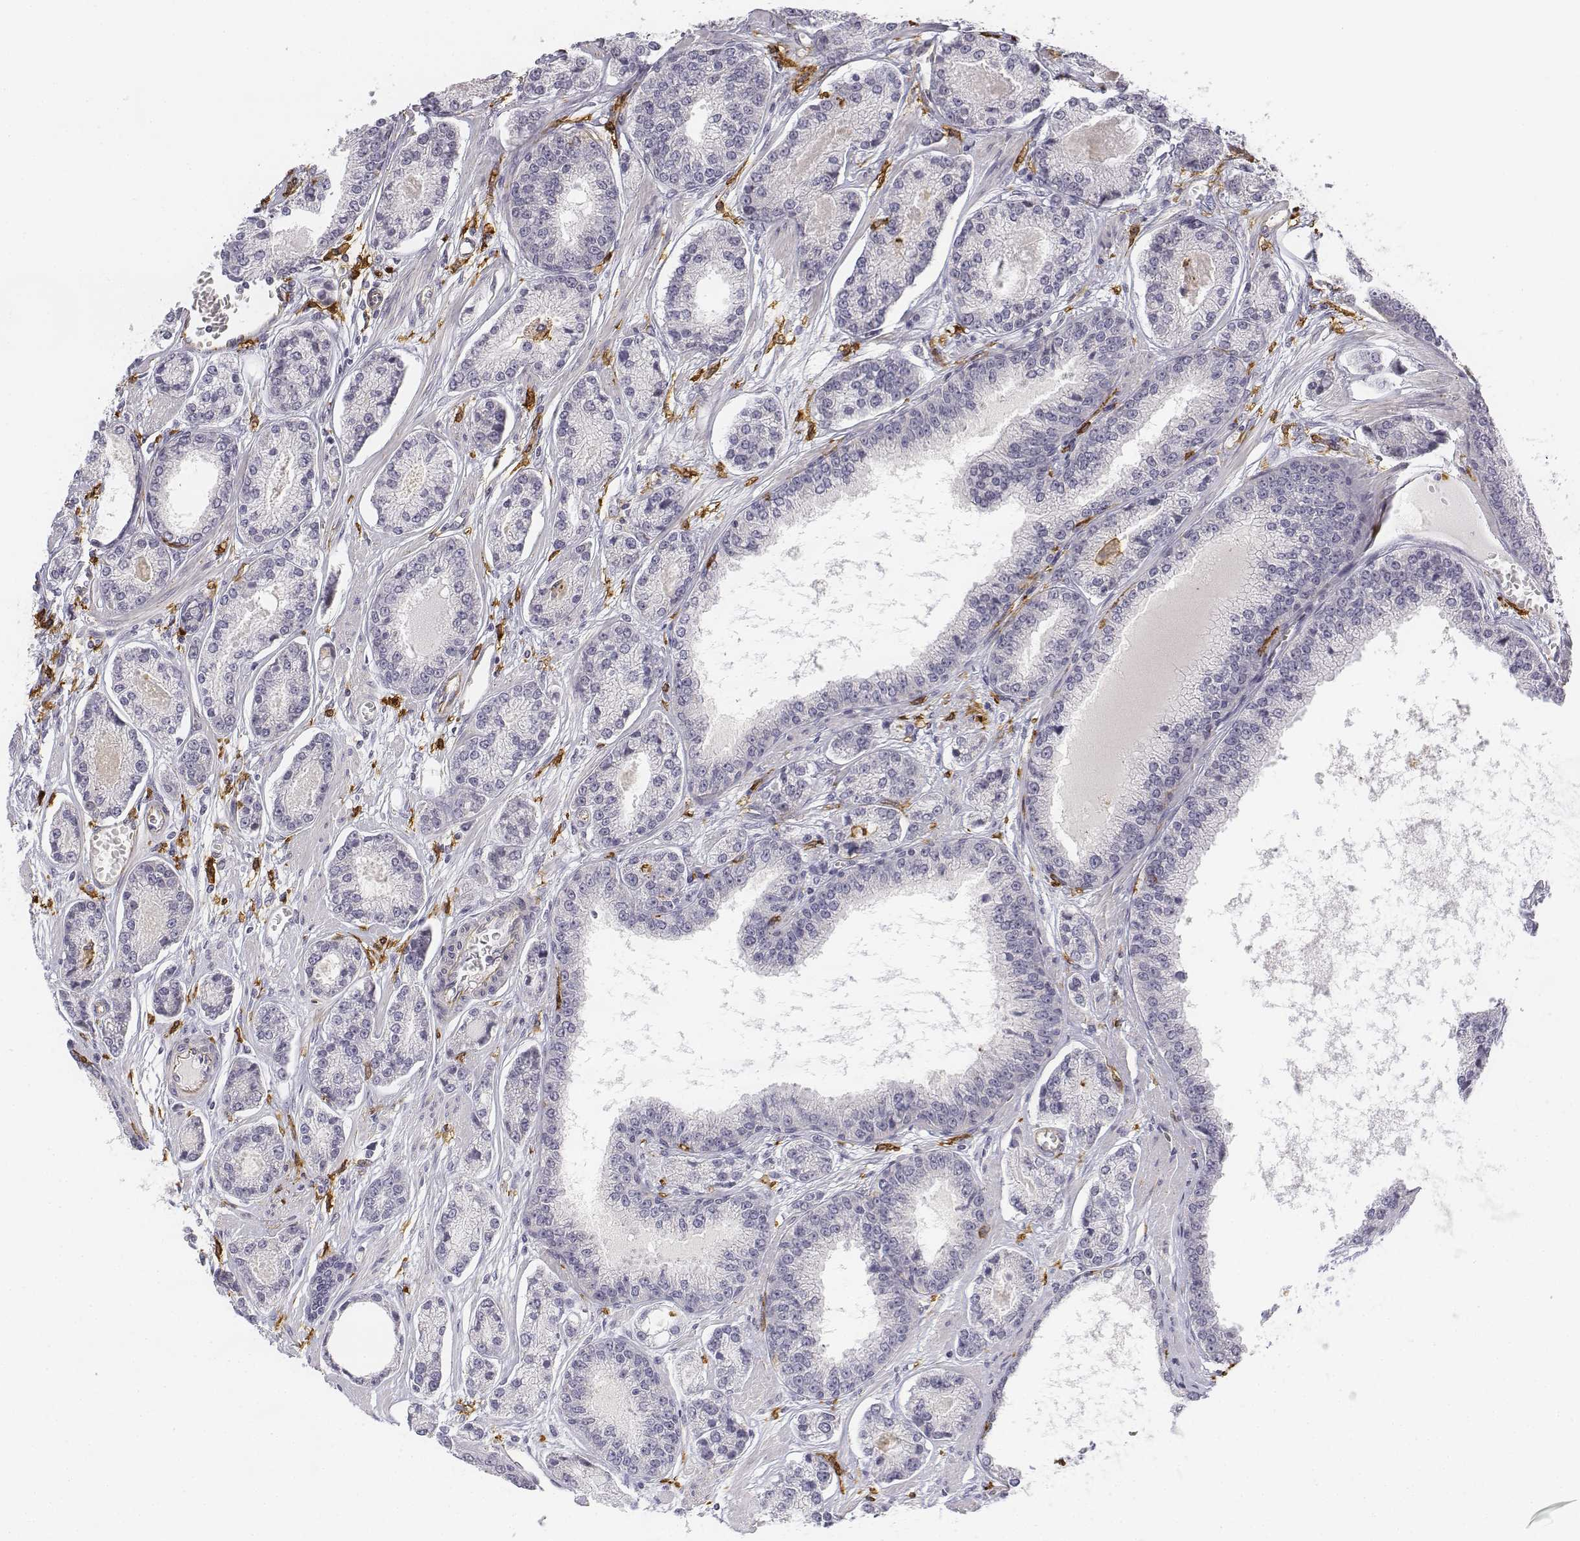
{"staining": {"intensity": "negative", "quantity": "none", "location": "none"}, "tissue": "prostate cancer", "cell_type": "Tumor cells", "image_type": "cancer", "snomed": [{"axis": "morphology", "description": "Adenocarcinoma, NOS"}, {"axis": "topography", "description": "Prostate"}], "caption": "High magnification brightfield microscopy of prostate cancer stained with DAB (brown) and counterstained with hematoxylin (blue): tumor cells show no significant expression.", "gene": "CD14", "patient": {"sex": "male", "age": 64}}